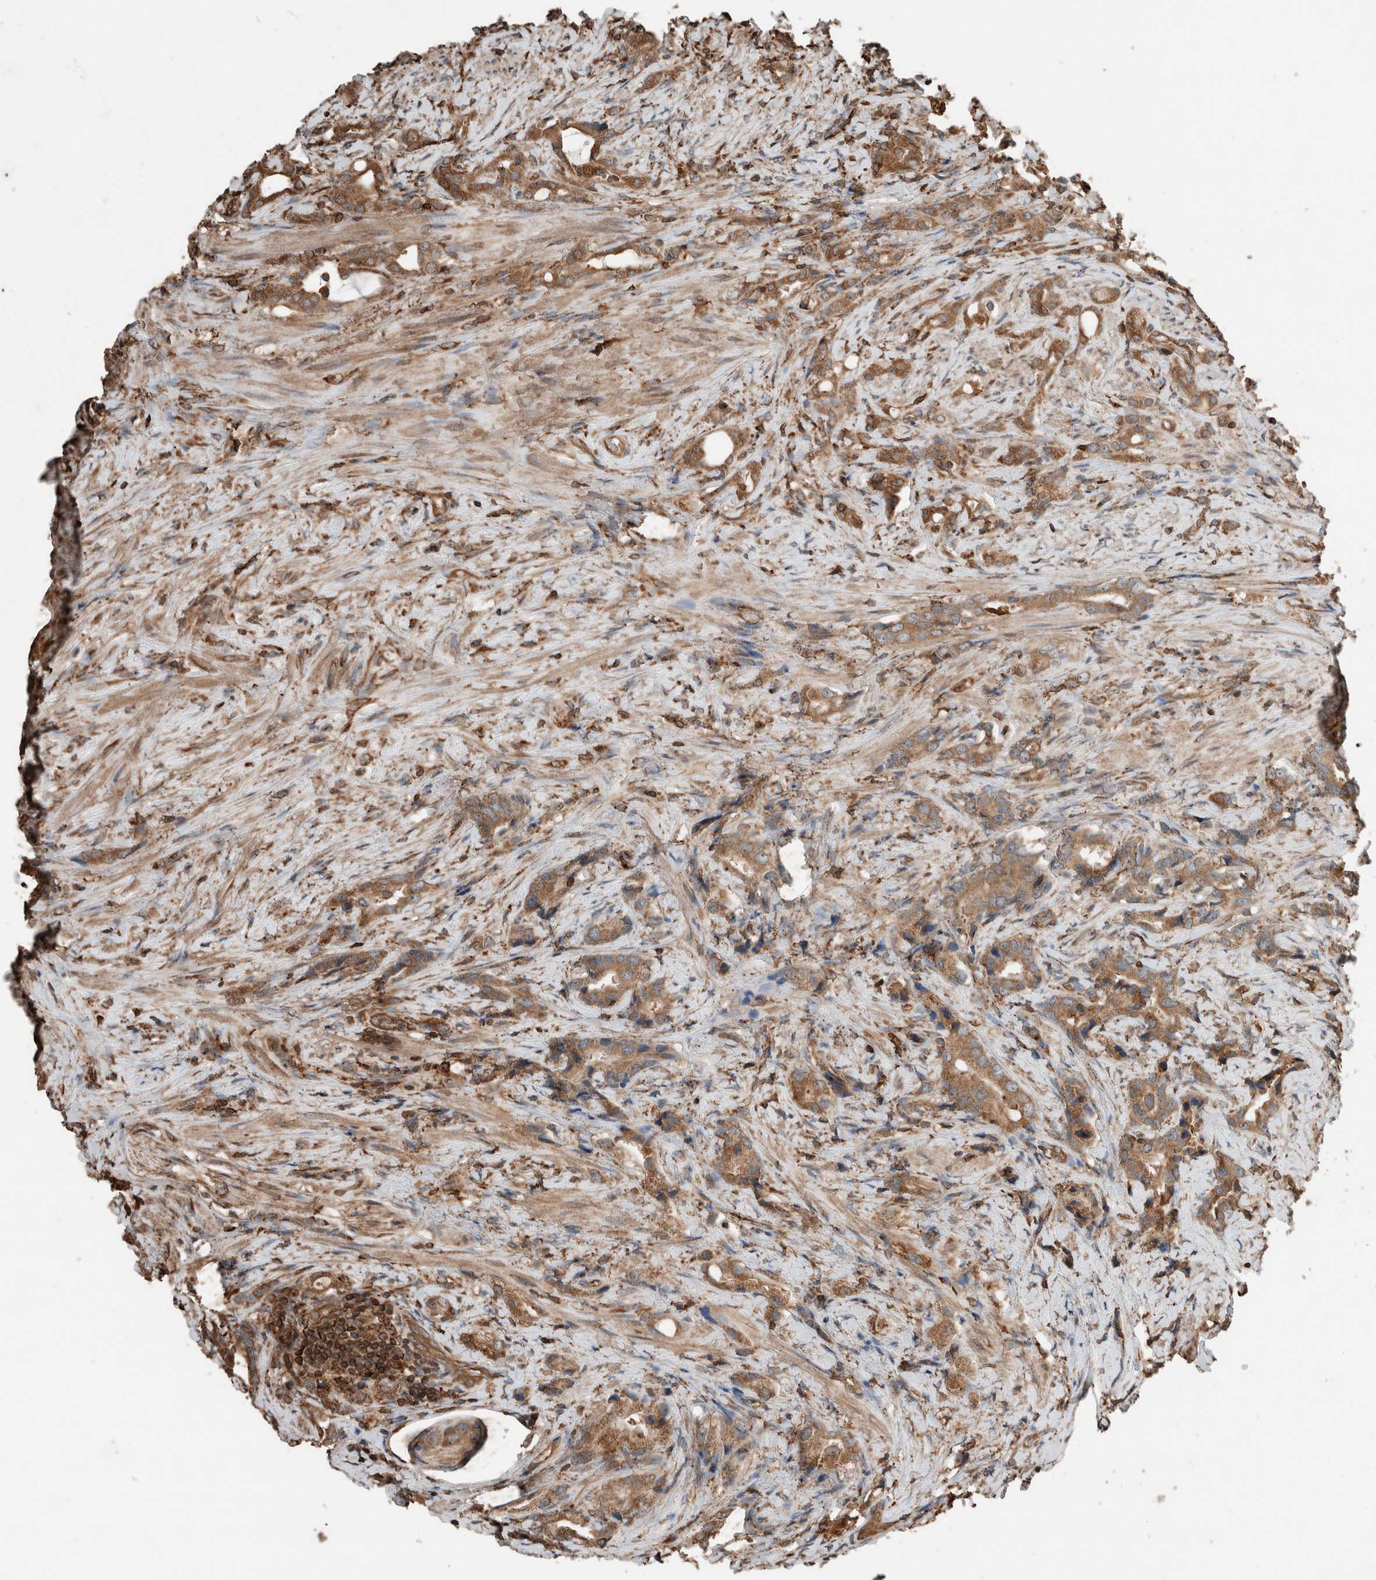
{"staining": {"intensity": "moderate", "quantity": ">75%", "location": "cytoplasmic/membranous"}, "tissue": "prostate cancer", "cell_type": "Tumor cells", "image_type": "cancer", "snomed": [{"axis": "morphology", "description": "Adenocarcinoma, High grade"}, {"axis": "topography", "description": "Prostate"}], "caption": "This is a histology image of immunohistochemistry (IHC) staining of prostate adenocarcinoma (high-grade), which shows moderate positivity in the cytoplasmic/membranous of tumor cells.", "gene": "ERAP2", "patient": {"sex": "male", "age": 63}}